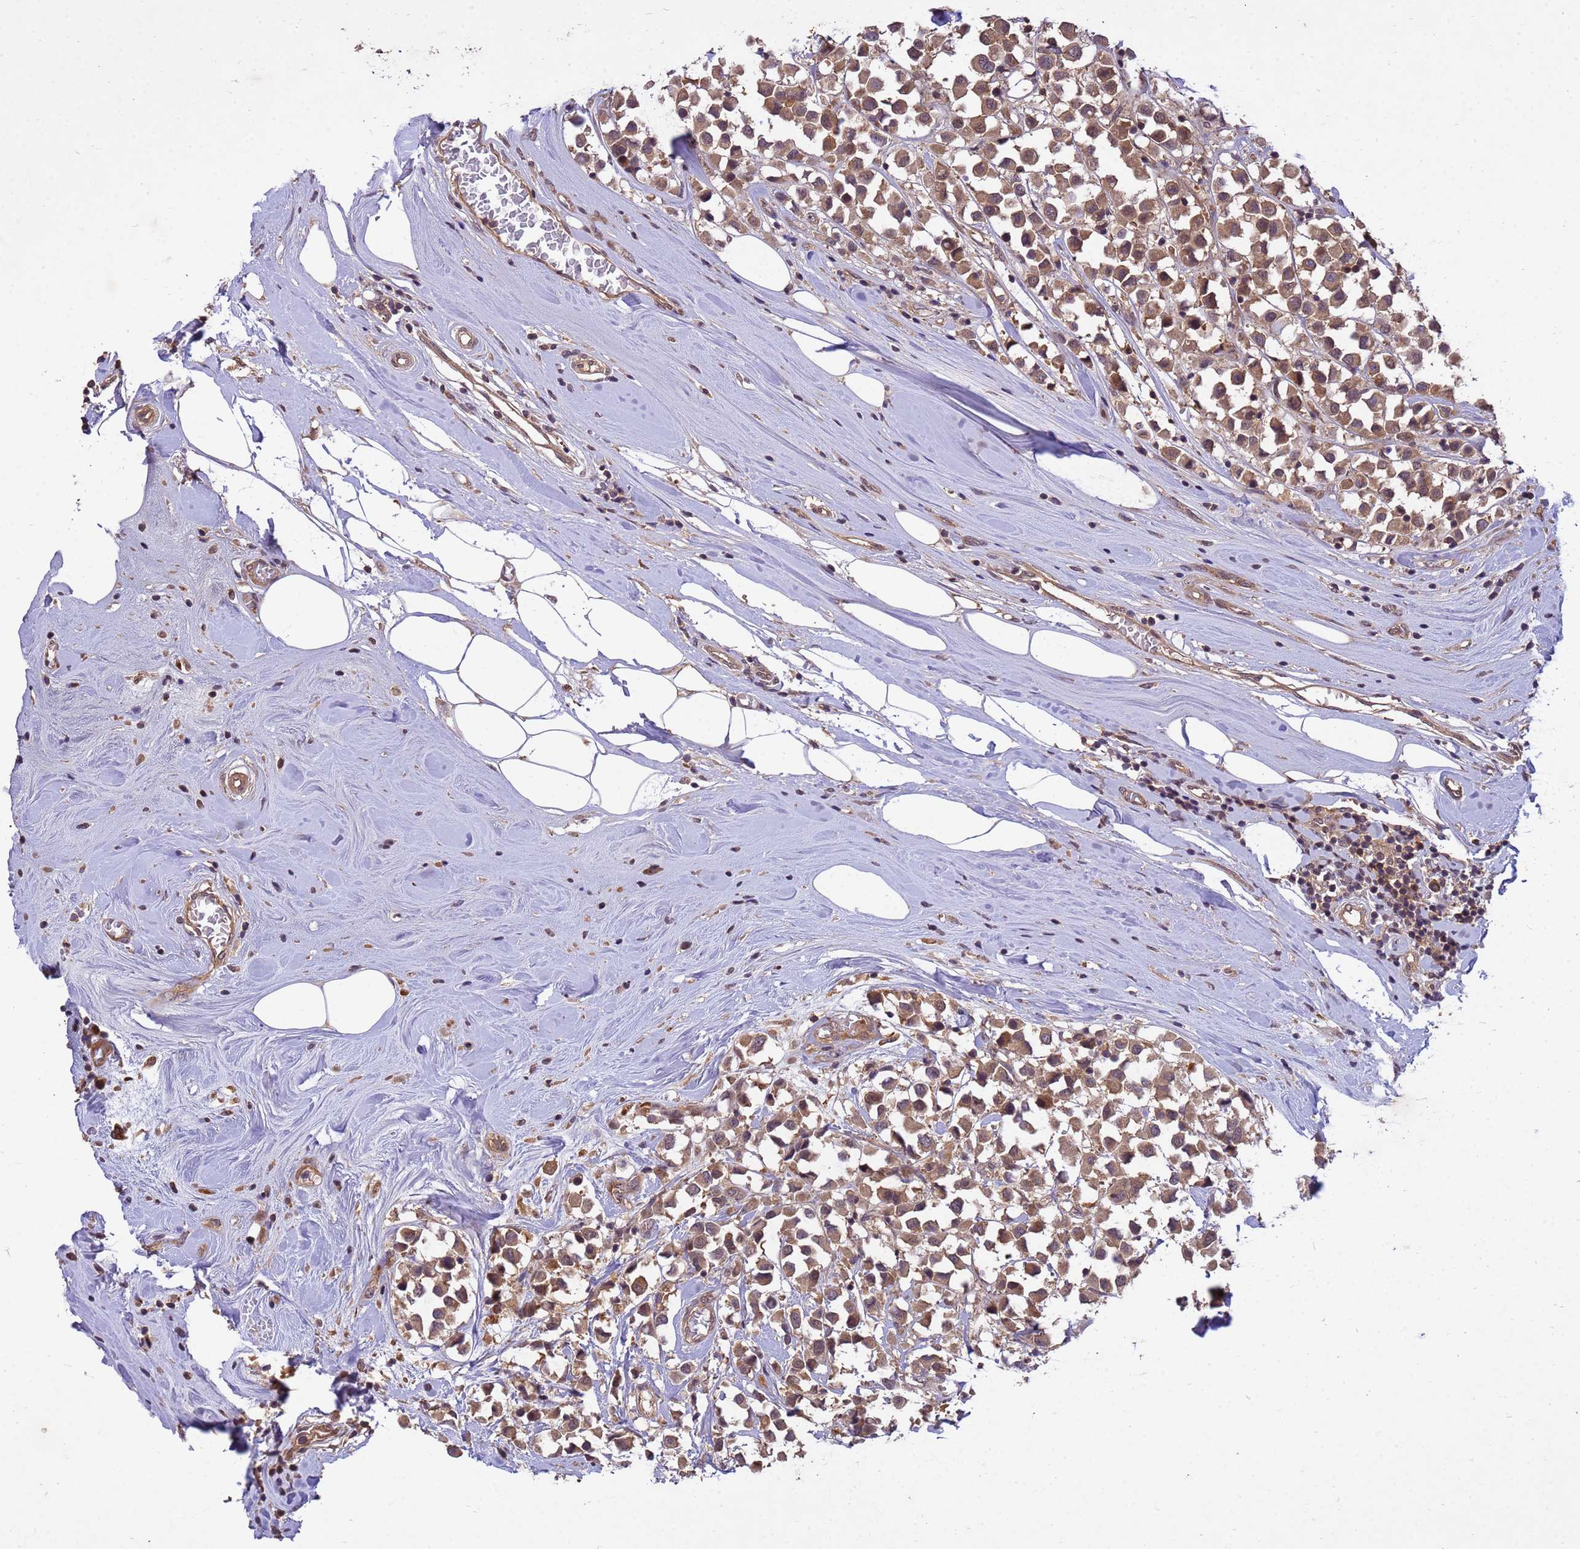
{"staining": {"intensity": "moderate", "quantity": ">75%", "location": "cytoplasmic/membranous"}, "tissue": "breast cancer", "cell_type": "Tumor cells", "image_type": "cancer", "snomed": [{"axis": "morphology", "description": "Duct carcinoma"}, {"axis": "topography", "description": "Breast"}], "caption": "Tumor cells demonstrate medium levels of moderate cytoplasmic/membranous expression in approximately >75% of cells in human infiltrating ductal carcinoma (breast).", "gene": "PPP2CB", "patient": {"sex": "female", "age": 61}}